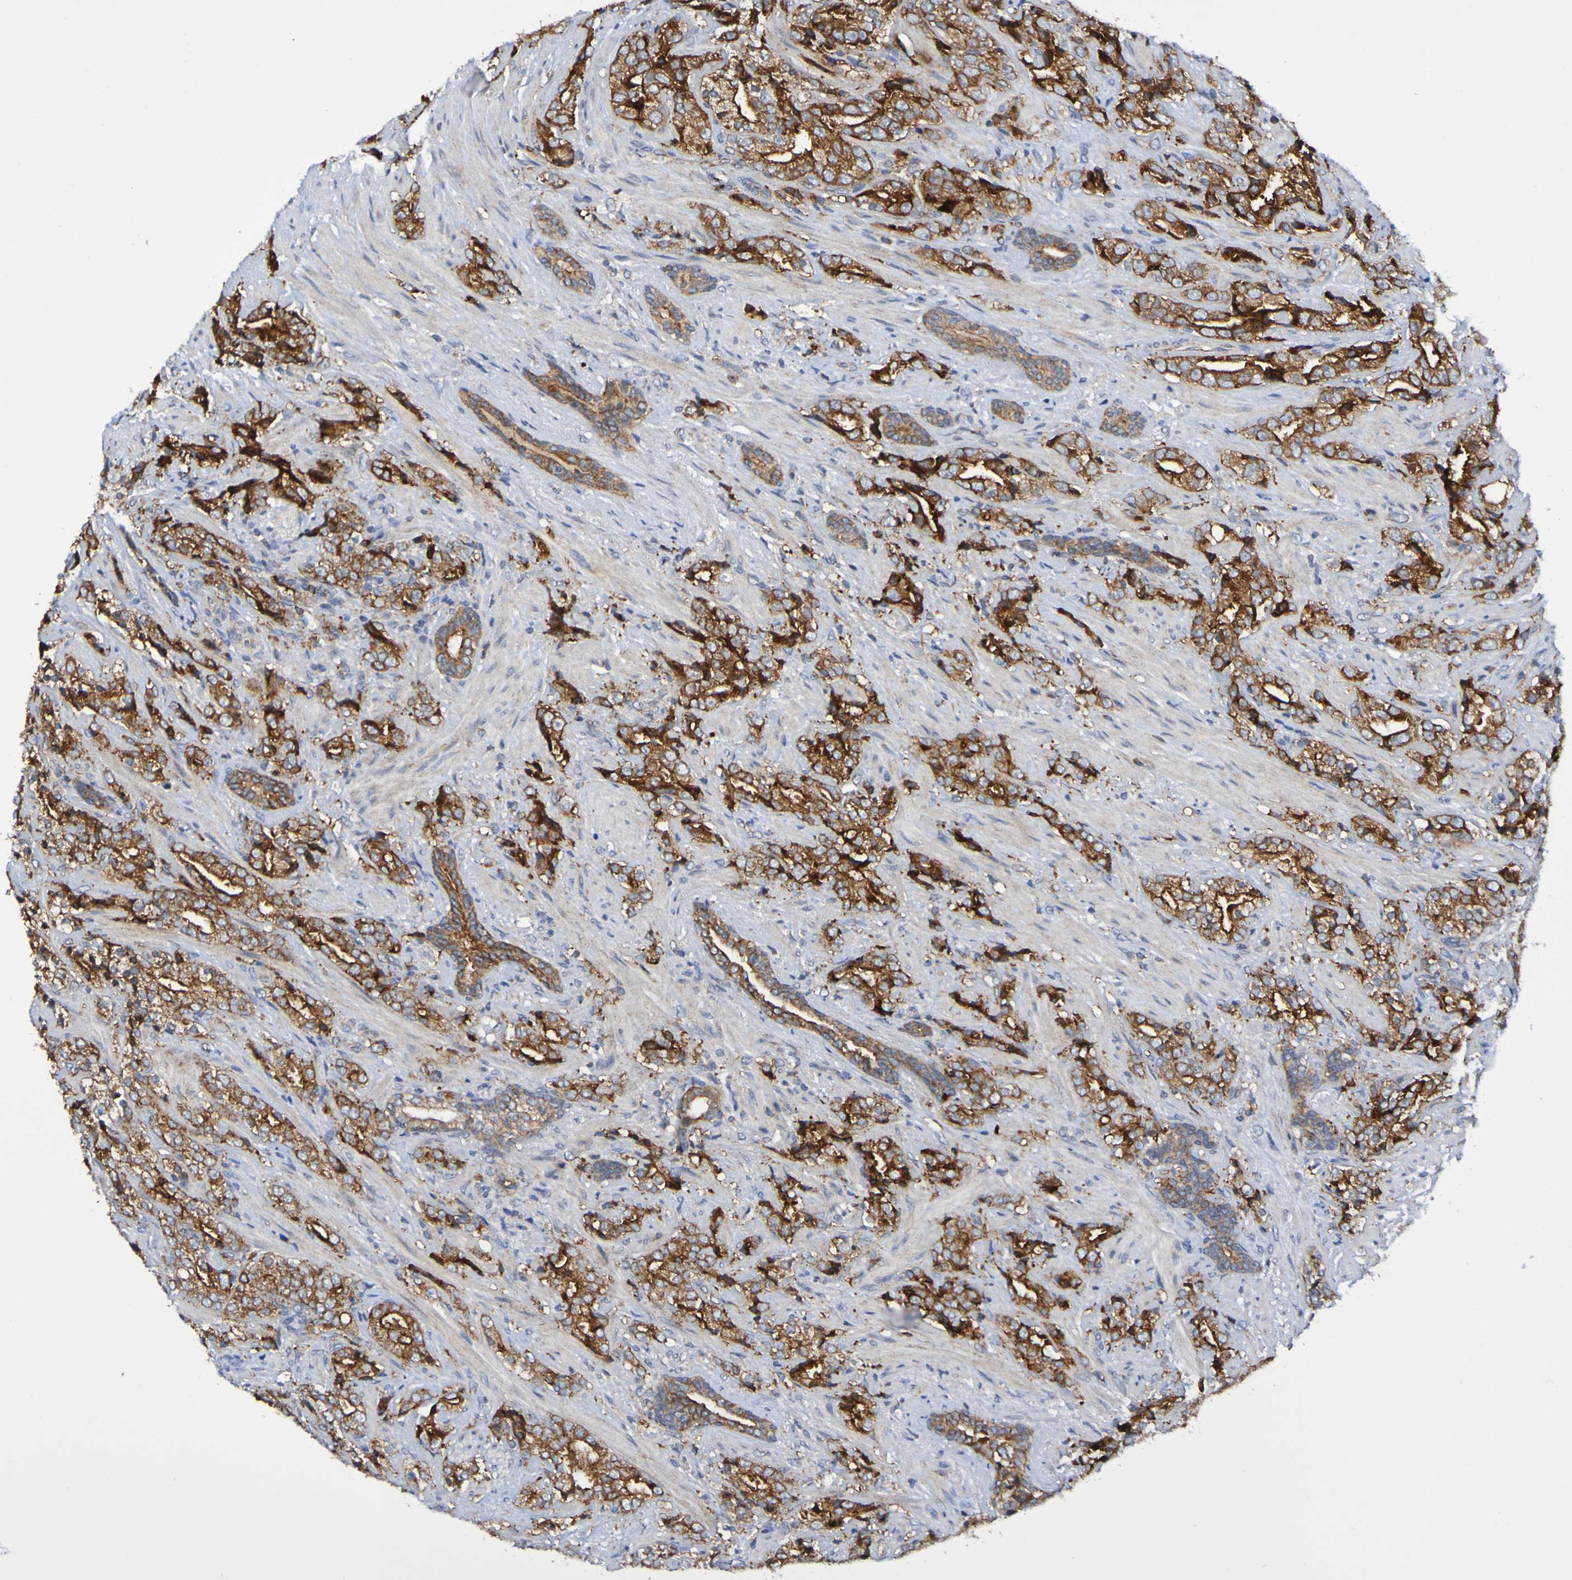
{"staining": {"intensity": "strong", "quantity": ">75%", "location": "cytoplasmic/membranous"}, "tissue": "prostate cancer", "cell_type": "Tumor cells", "image_type": "cancer", "snomed": [{"axis": "morphology", "description": "Adenocarcinoma, High grade"}, {"axis": "topography", "description": "Prostate"}], "caption": "Prostate cancer stained for a protein (brown) reveals strong cytoplasmic/membranous positive staining in approximately >75% of tumor cells.", "gene": "GJB1", "patient": {"sex": "male", "age": 71}}